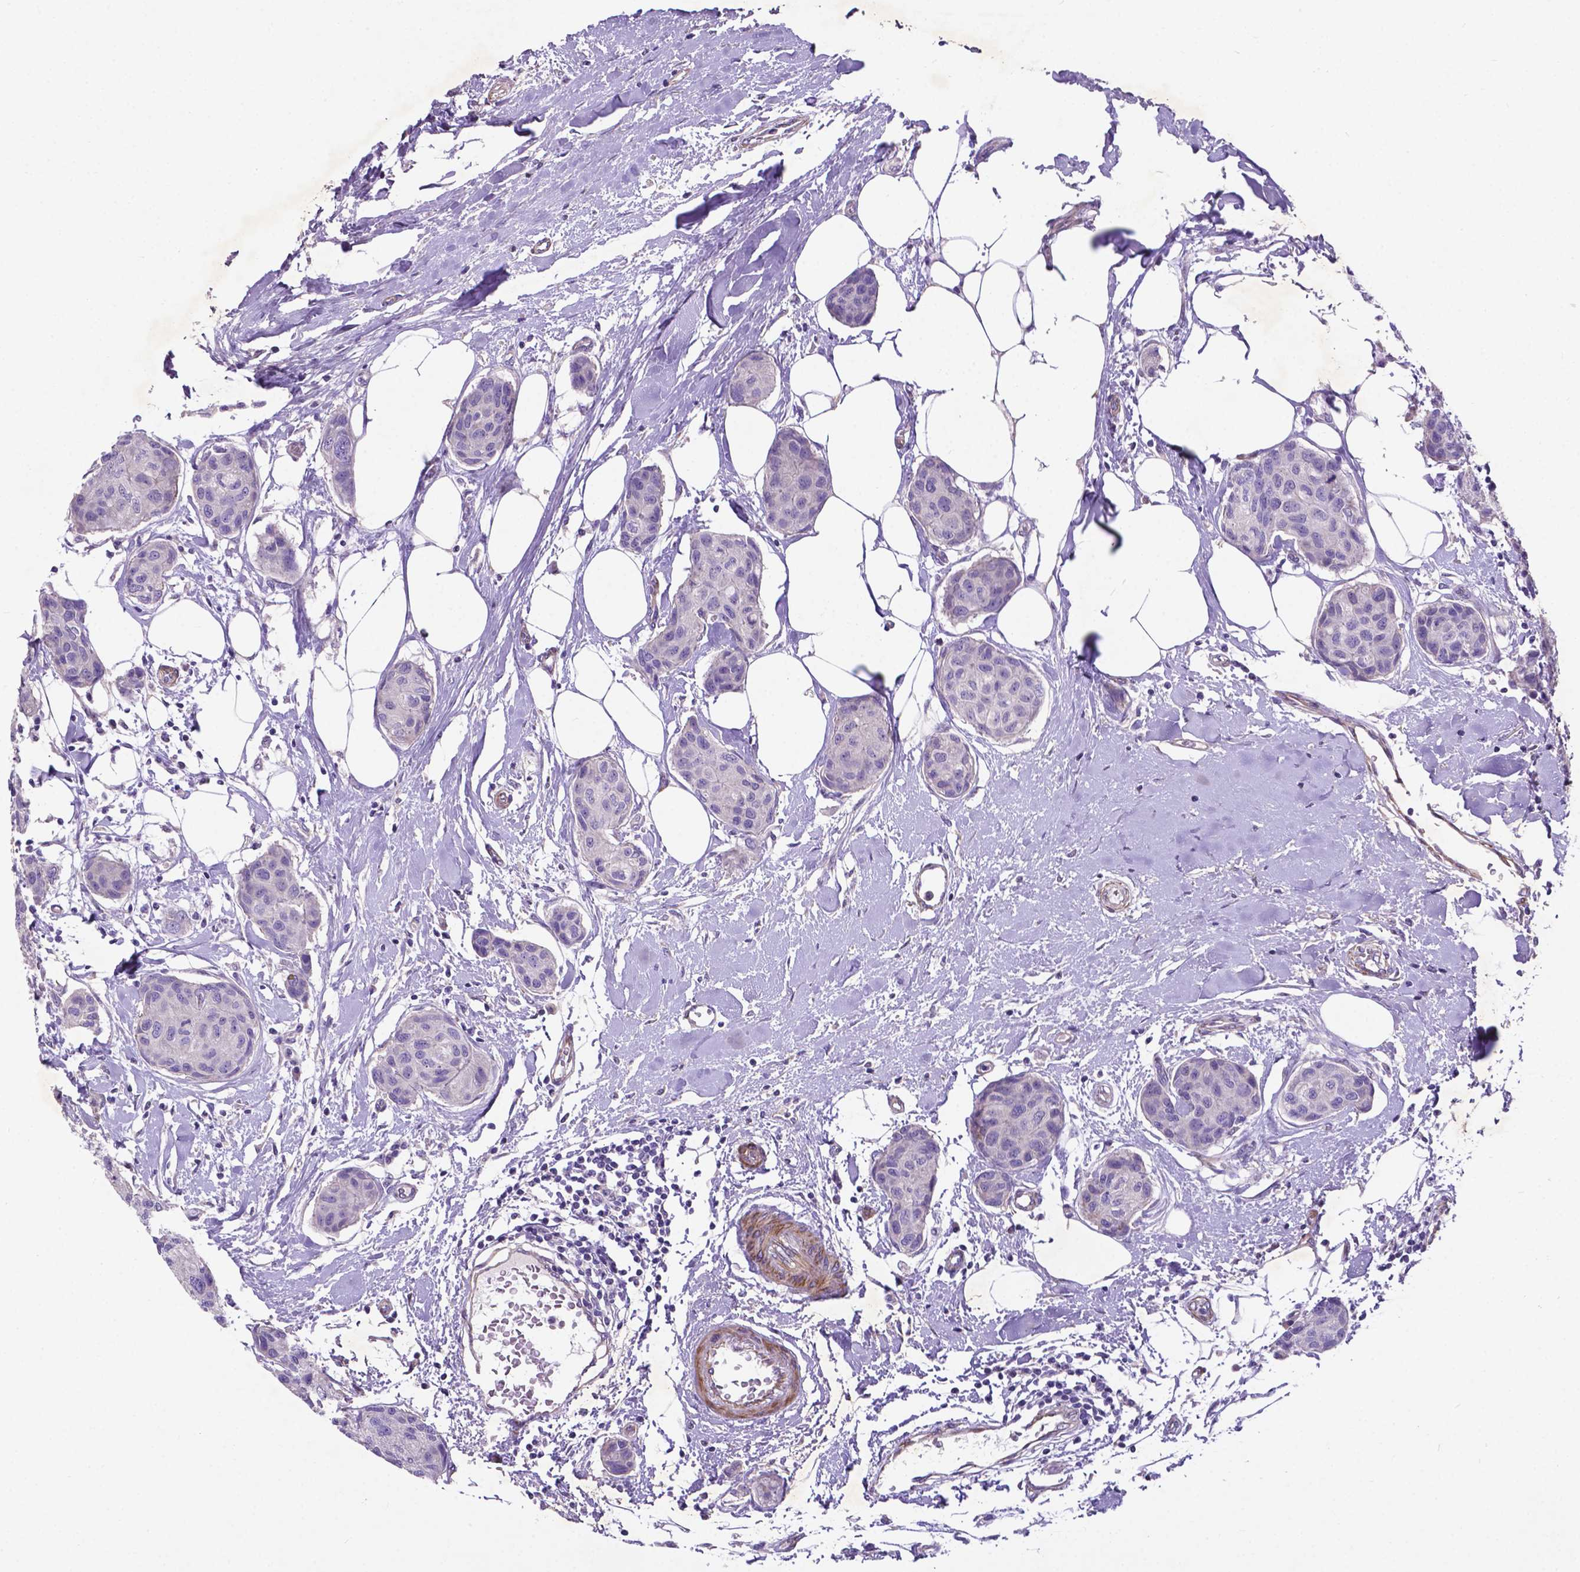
{"staining": {"intensity": "negative", "quantity": "none", "location": "none"}, "tissue": "breast cancer", "cell_type": "Tumor cells", "image_type": "cancer", "snomed": [{"axis": "morphology", "description": "Duct carcinoma"}, {"axis": "topography", "description": "Breast"}], "caption": "Human breast cancer (intraductal carcinoma) stained for a protein using immunohistochemistry exhibits no staining in tumor cells.", "gene": "PFKFB4", "patient": {"sex": "female", "age": 80}}